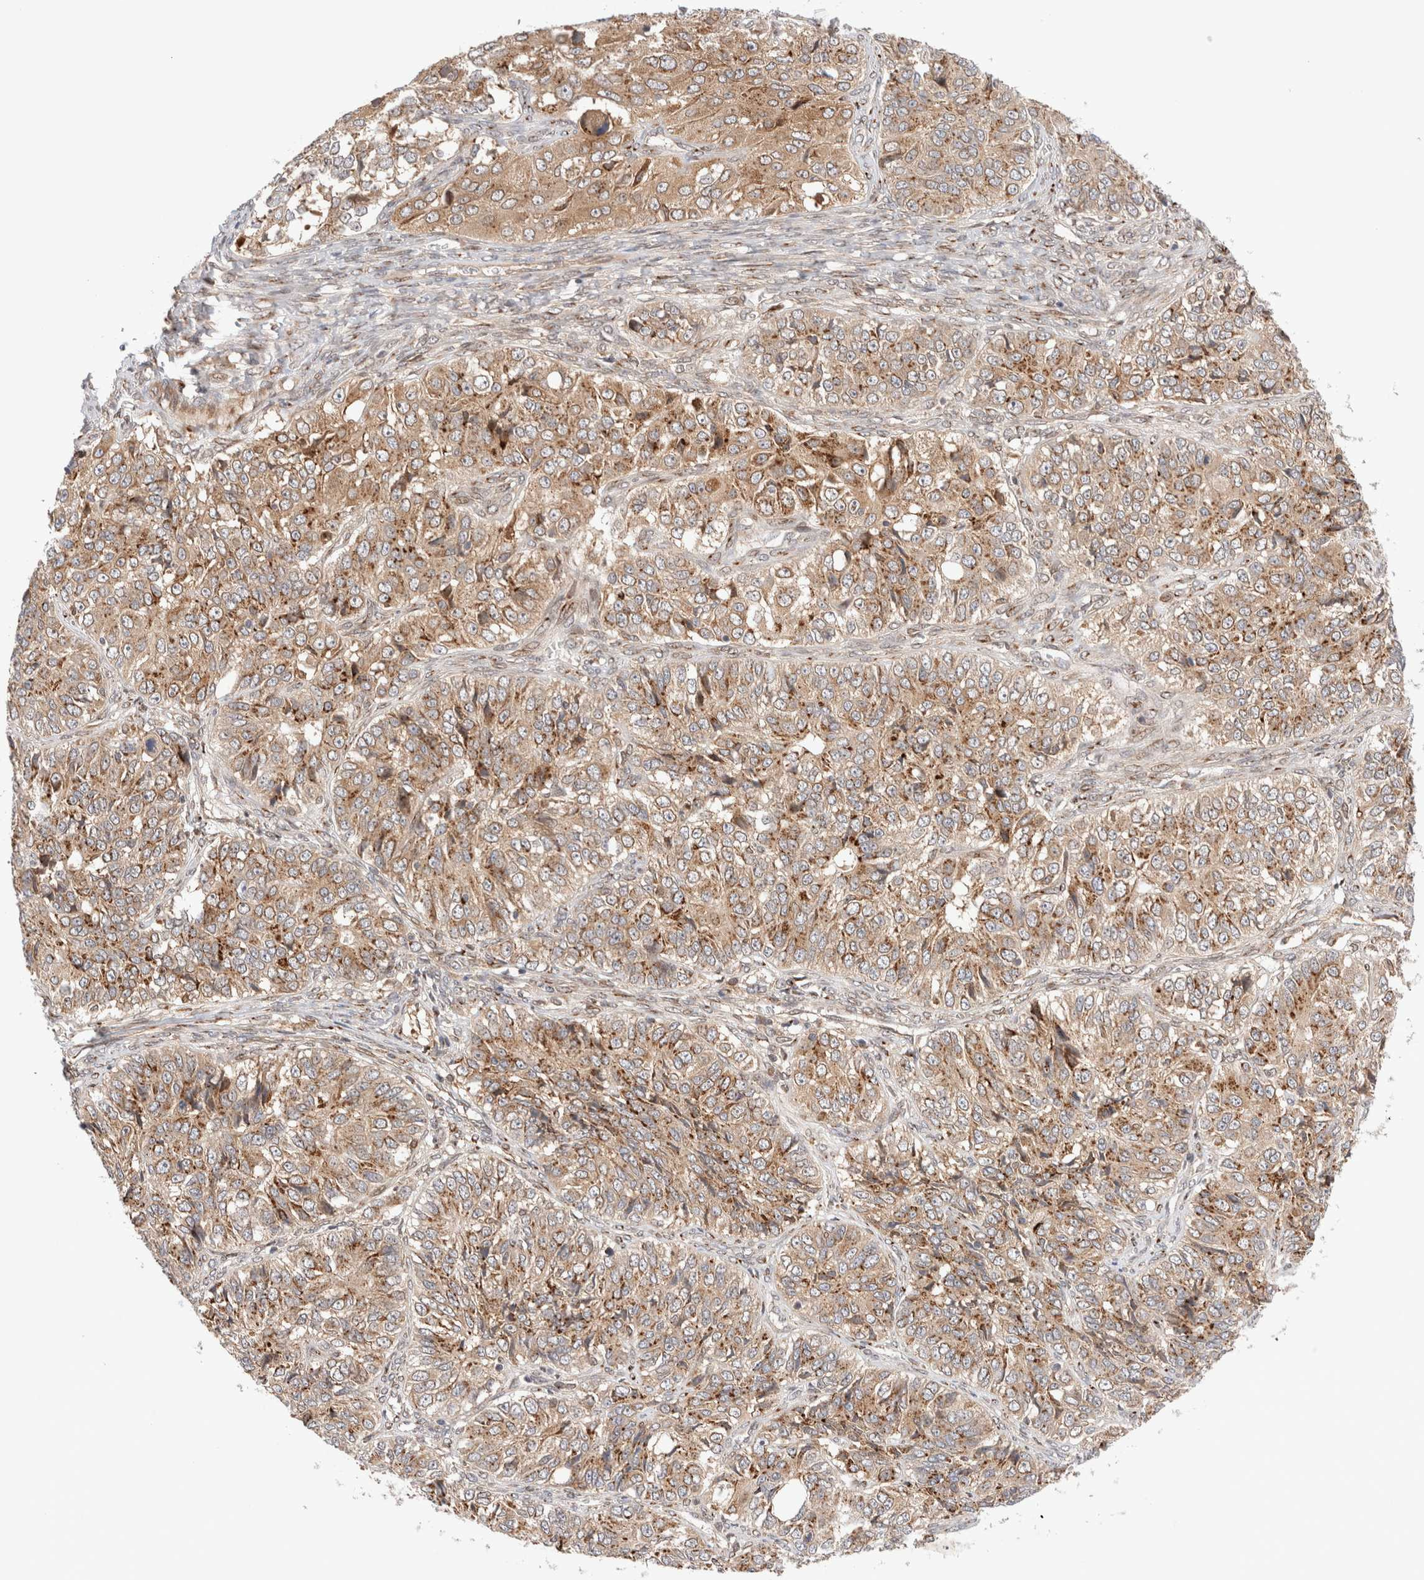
{"staining": {"intensity": "moderate", "quantity": ">75%", "location": "cytoplasmic/membranous"}, "tissue": "ovarian cancer", "cell_type": "Tumor cells", "image_type": "cancer", "snomed": [{"axis": "morphology", "description": "Carcinoma, endometroid"}, {"axis": "topography", "description": "Ovary"}], "caption": "Tumor cells exhibit medium levels of moderate cytoplasmic/membranous positivity in approximately >75% of cells in human ovarian cancer (endometroid carcinoma).", "gene": "GCN1", "patient": {"sex": "female", "age": 51}}